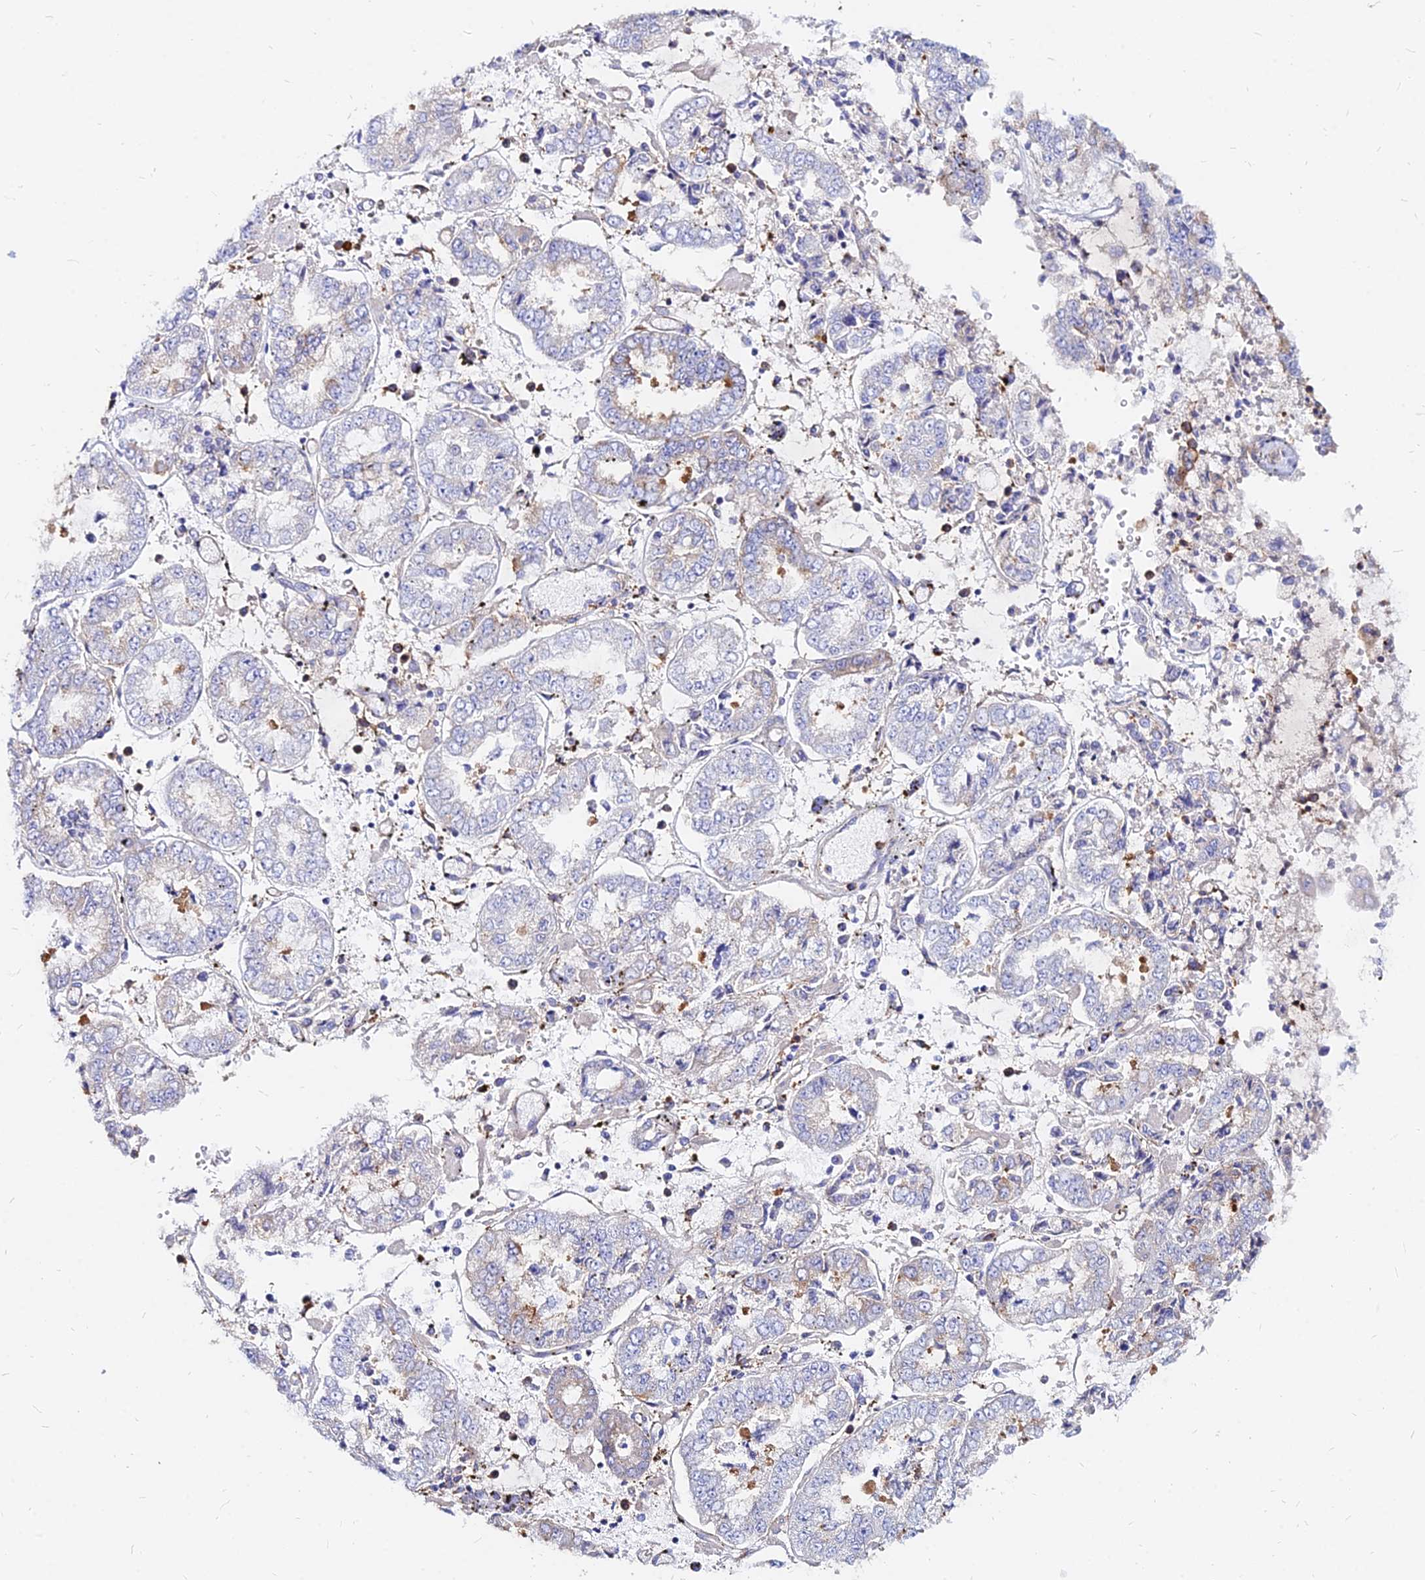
{"staining": {"intensity": "negative", "quantity": "none", "location": "none"}, "tissue": "stomach cancer", "cell_type": "Tumor cells", "image_type": "cancer", "snomed": [{"axis": "morphology", "description": "Adenocarcinoma, NOS"}, {"axis": "topography", "description": "Stomach"}], "caption": "High magnification brightfield microscopy of stomach cancer stained with DAB (brown) and counterstained with hematoxylin (blue): tumor cells show no significant positivity.", "gene": "AGTRAP", "patient": {"sex": "male", "age": 76}}